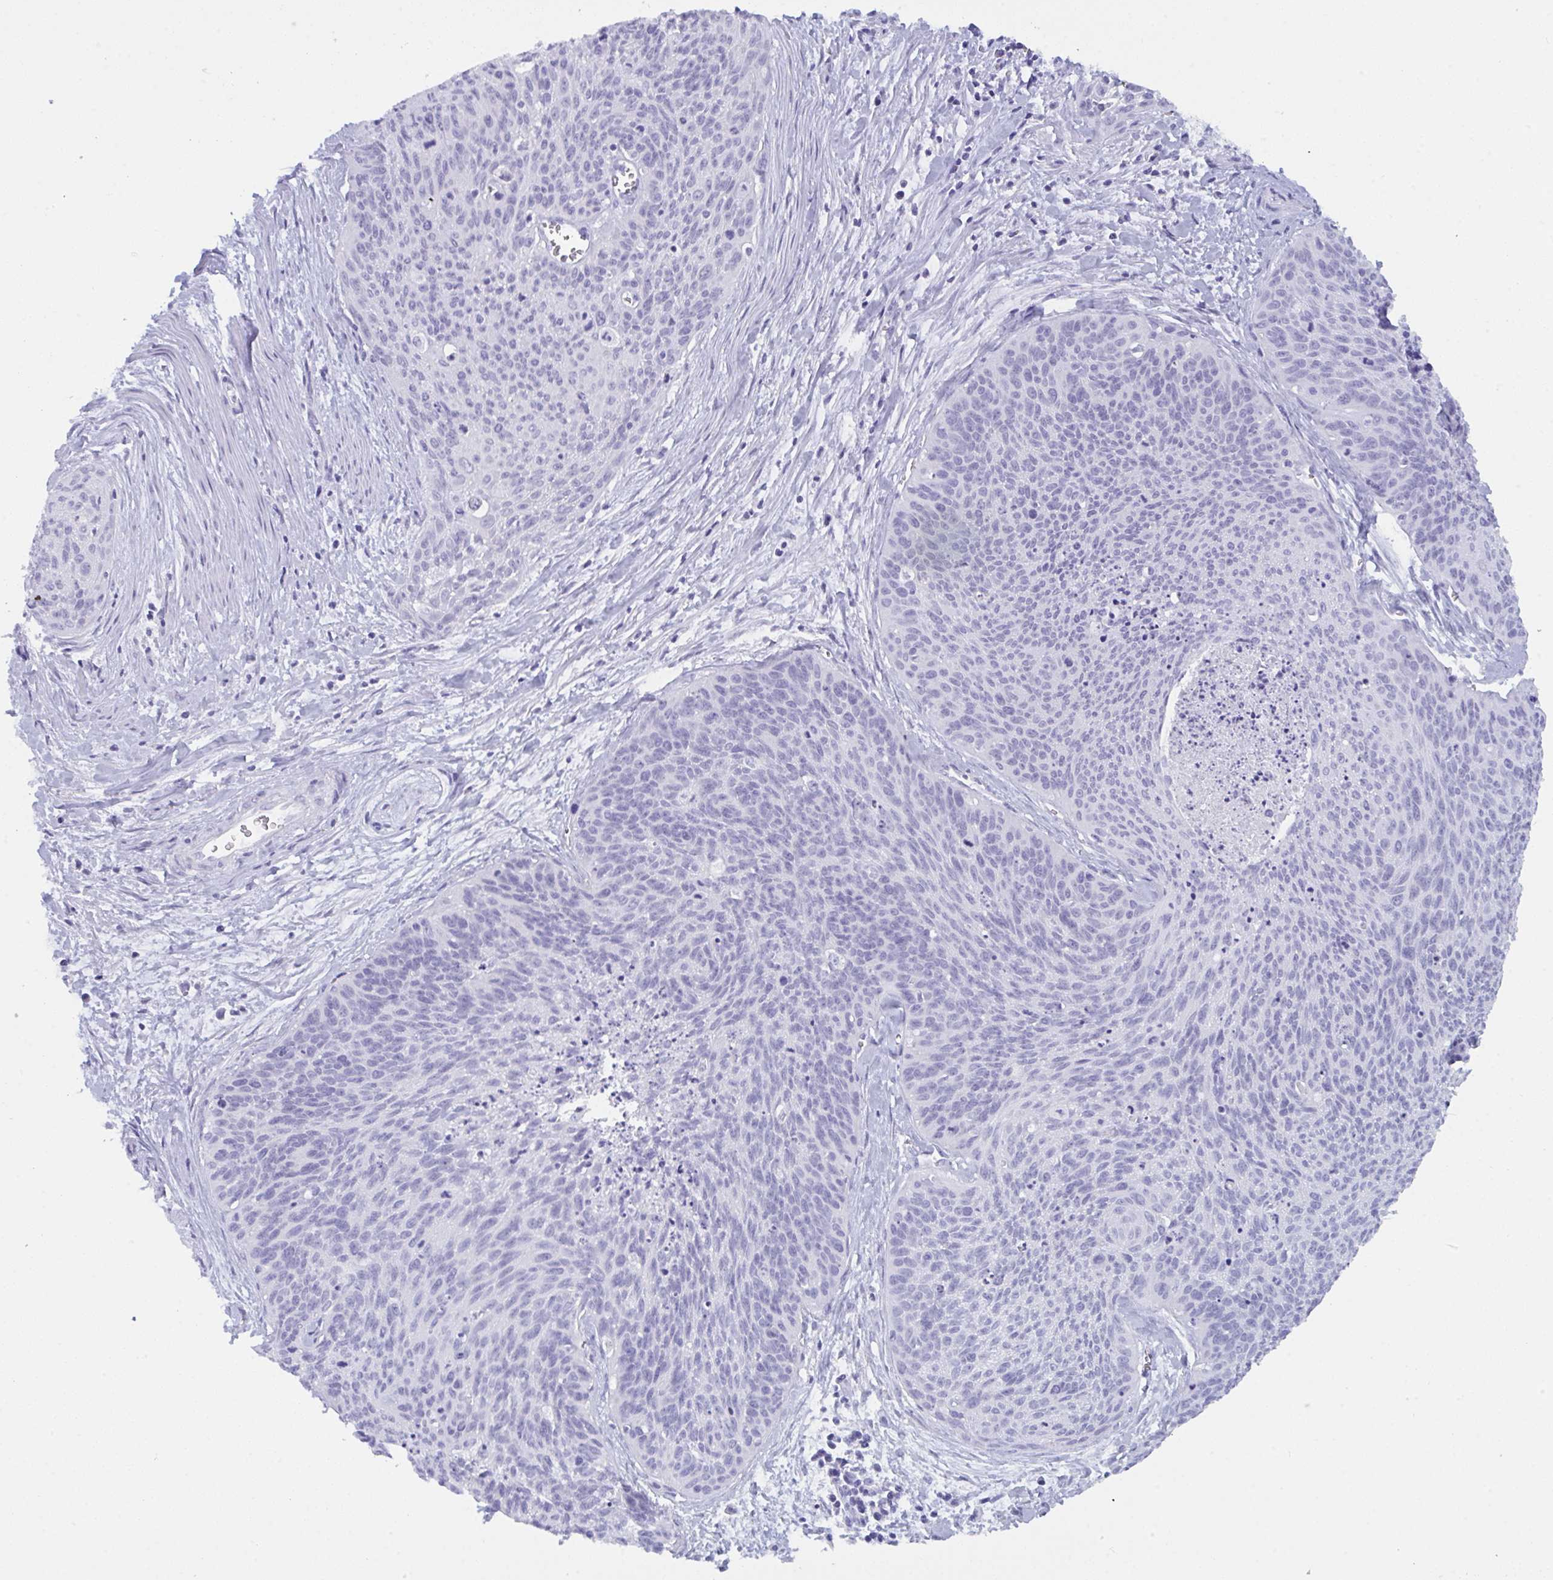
{"staining": {"intensity": "negative", "quantity": "none", "location": "none"}, "tissue": "cervical cancer", "cell_type": "Tumor cells", "image_type": "cancer", "snomed": [{"axis": "morphology", "description": "Squamous cell carcinoma, NOS"}, {"axis": "topography", "description": "Cervix"}], "caption": "An IHC micrograph of squamous cell carcinoma (cervical) is shown. There is no staining in tumor cells of squamous cell carcinoma (cervical).", "gene": "PRDM9", "patient": {"sex": "female", "age": 55}}